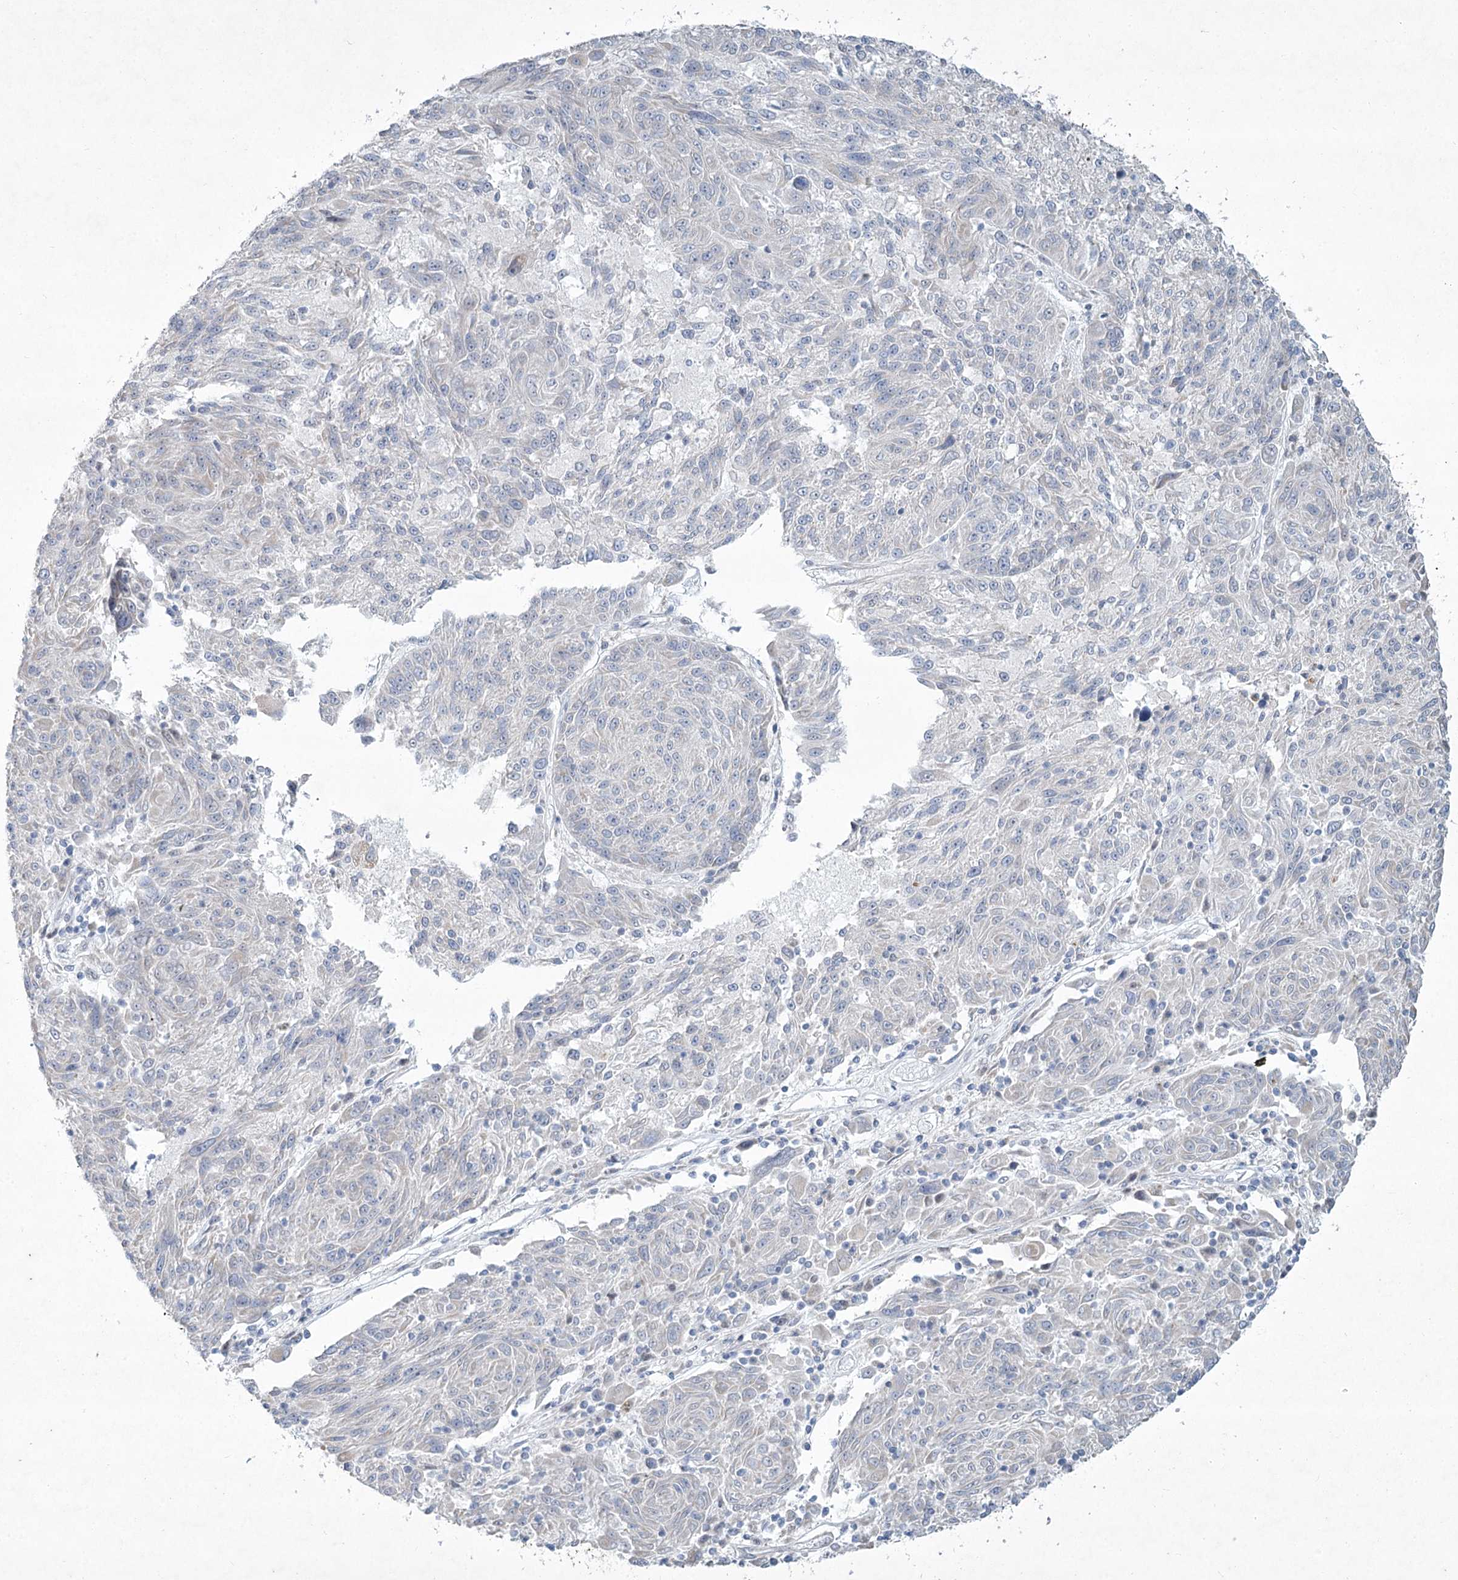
{"staining": {"intensity": "negative", "quantity": "none", "location": "none"}, "tissue": "melanoma", "cell_type": "Tumor cells", "image_type": "cancer", "snomed": [{"axis": "morphology", "description": "Malignant melanoma, NOS"}, {"axis": "topography", "description": "Skin"}], "caption": "Image shows no protein expression in tumor cells of malignant melanoma tissue.", "gene": "ABITRAM", "patient": {"sex": "male", "age": 53}}